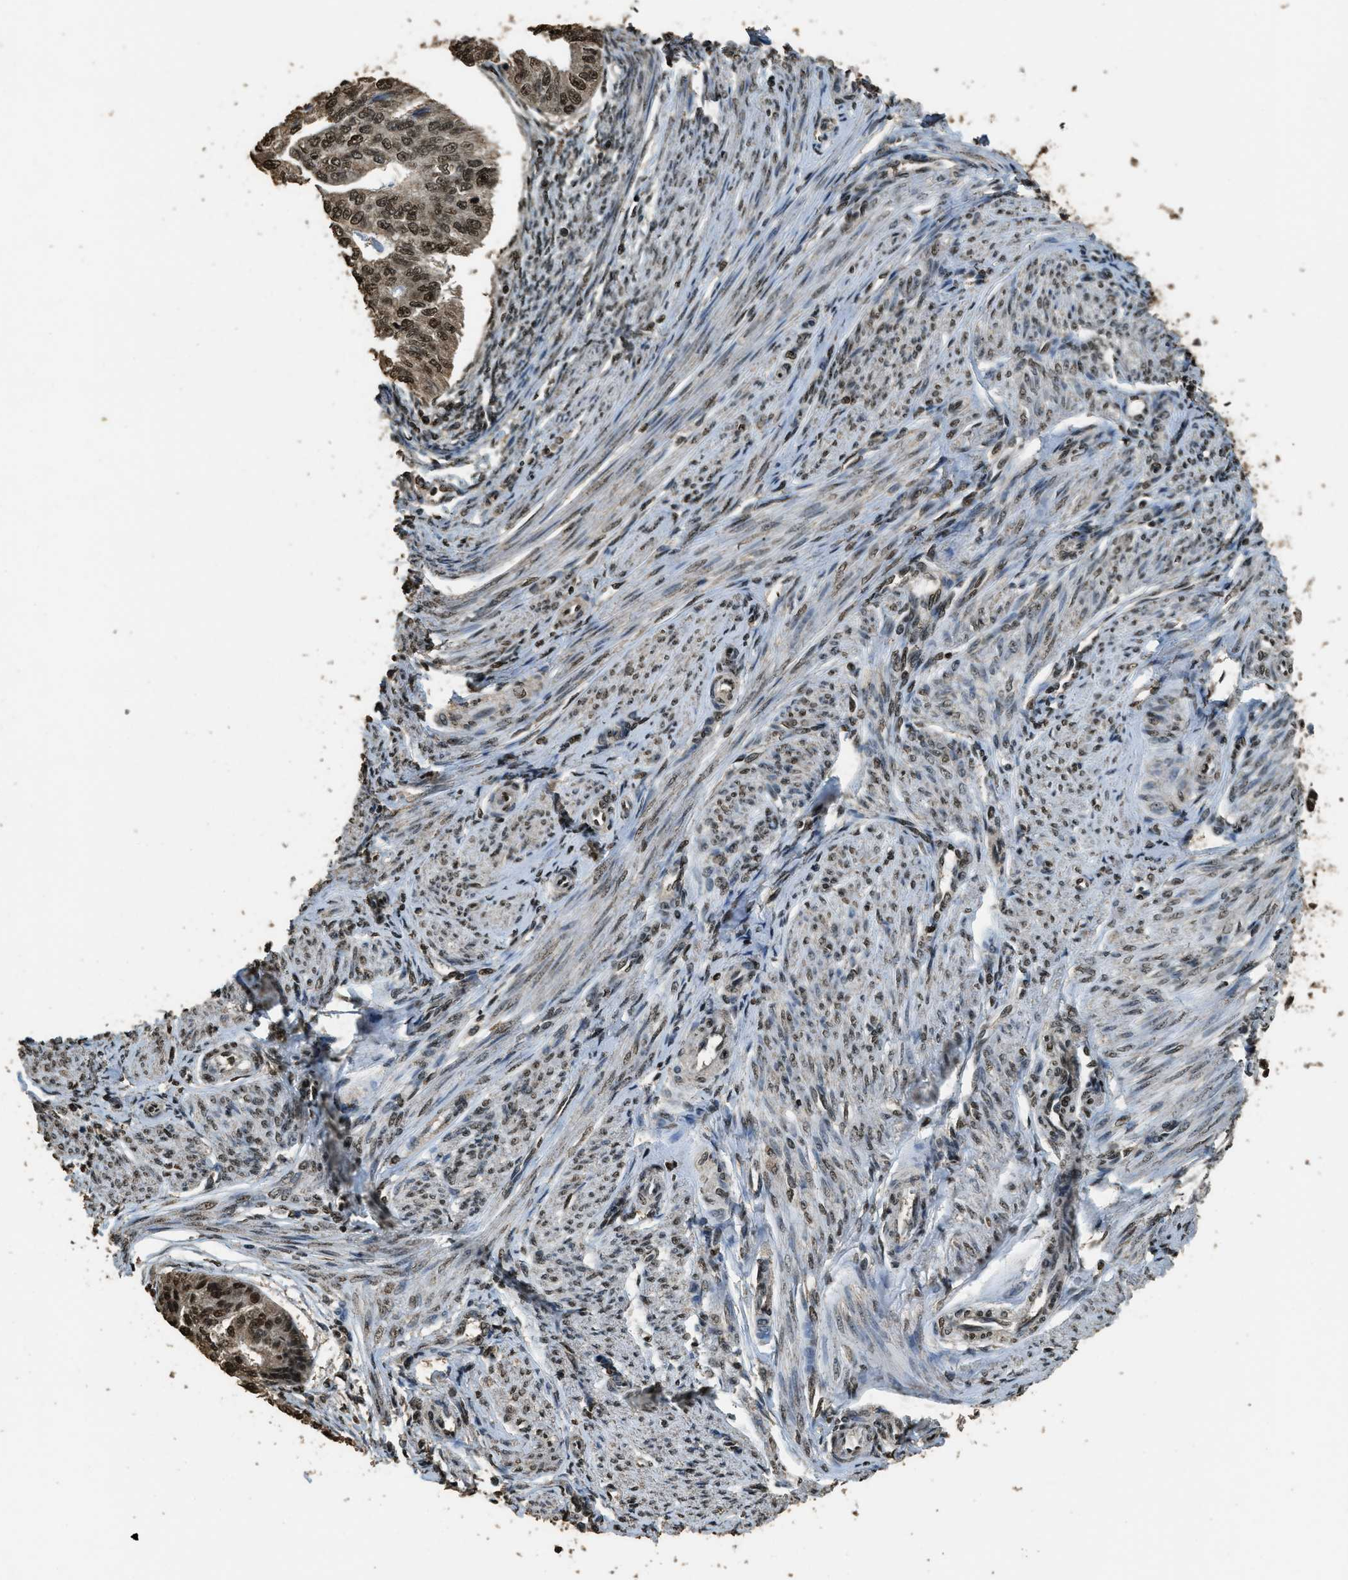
{"staining": {"intensity": "strong", "quantity": ">75%", "location": "nuclear"}, "tissue": "endometrial cancer", "cell_type": "Tumor cells", "image_type": "cancer", "snomed": [{"axis": "morphology", "description": "Adenocarcinoma, NOS"}, {"axis": "topography", "description": "Endometrium"}], "caption": "Endometrial adenocarcinoma stained with DAB (3,3'-diaminobenzidine) immunohistochemistry (IHC) displays high levels of strong nuclear expression in about >75% of tumor cells. Nuclei are stained in blue.", "gene": "MYB", "patient": {"sex": "female", "age": 32}}